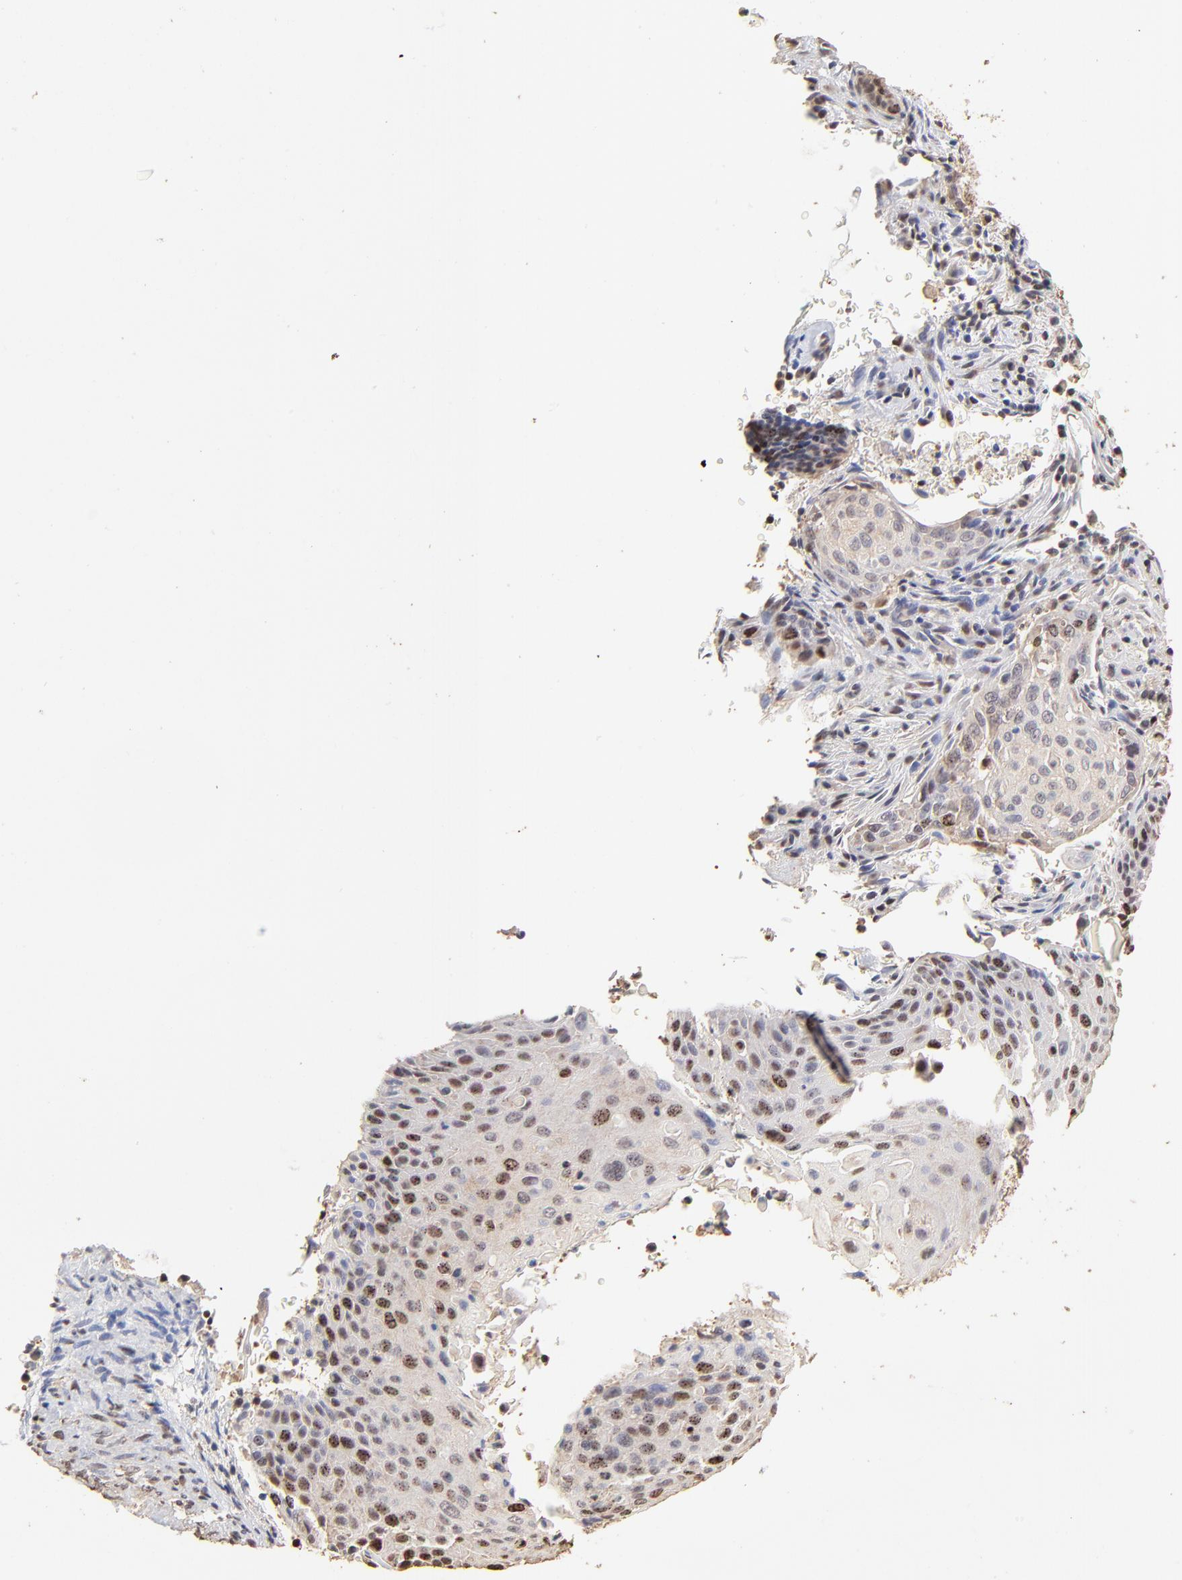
{"staining": {"intensity": "moderate", "quantity": "25%-75%", "location": "nuclear"}, "tissue": "cervical cancer", "cell_type": "Tumor cells", "image_type": "cancer", "snomed": [{"axis": "morphology", "description": "Squamous cell carcinoma, NOS"}, {"axis": "topography", "description": "Cervix"}], "caption": "IHC (DAB) staining of human cervical cancer shows moderate nuclear protein expression in about 25%-75% of tumor cells.", "gene": "BIRC5", "patient": {"sex": "female", "age": 33}}